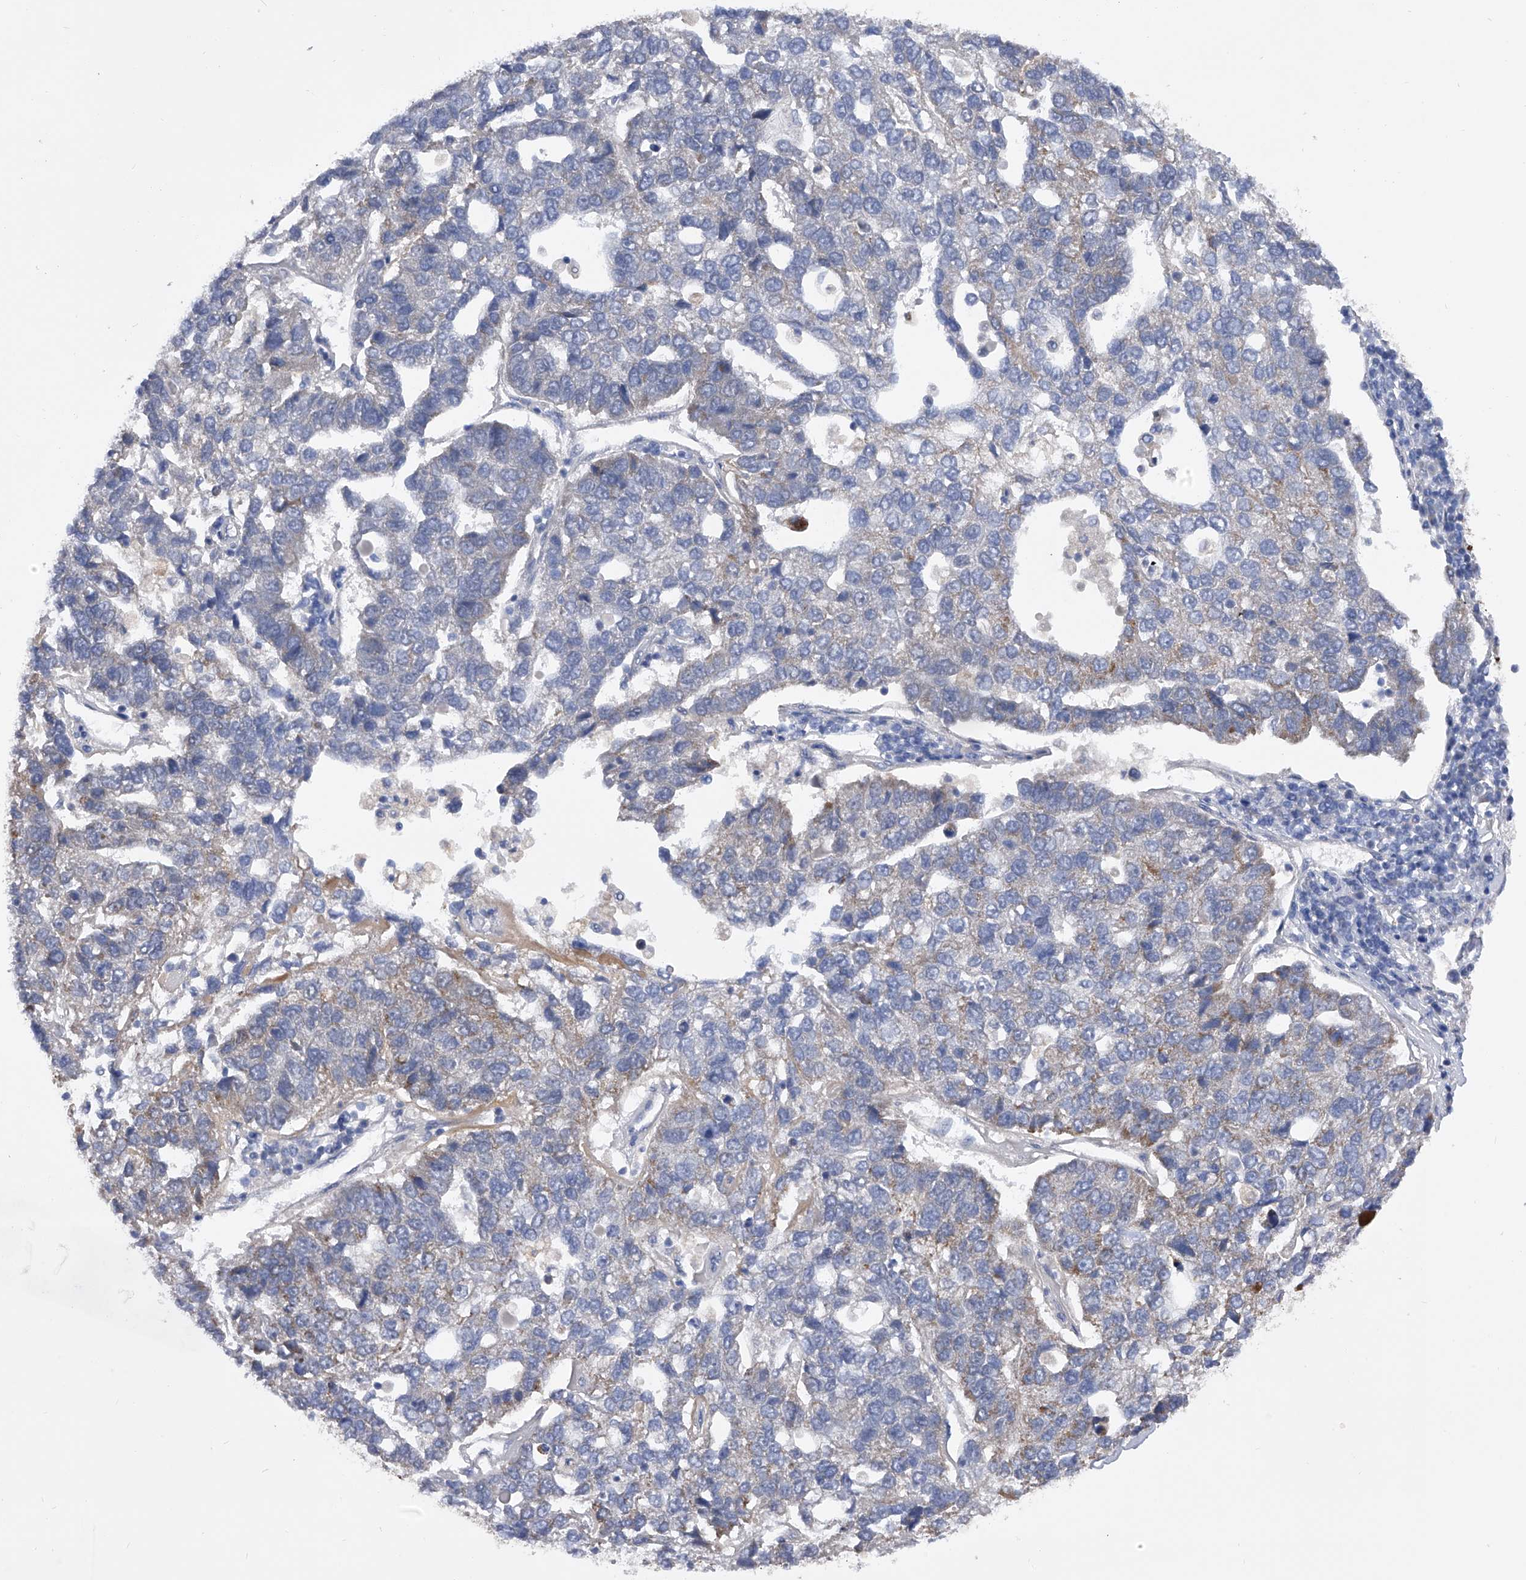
{"staining": {"intensity": "strong", "quantity": "<25%", "location": "cytoplasmic/membranous"}, "tissue": "pancreatic cancer", "cell_type": "Tumor cells", "image_type": "cancer", "snomed": [{"axis": "morphology", "description": "Adenocarcinoma, NOS"}, {"axis": "topography", "description": "Pancreas"}], "caption": "Immunohistochemical staining of adenocarcinoma (pancreatic) exhibits strong cytoplasmic/membranous protein positivity in about <25% of tumor cells. Nuclei are stained in blue.", "gene": "PDSS2", "patient": {"sex": "female", "age": 61}}